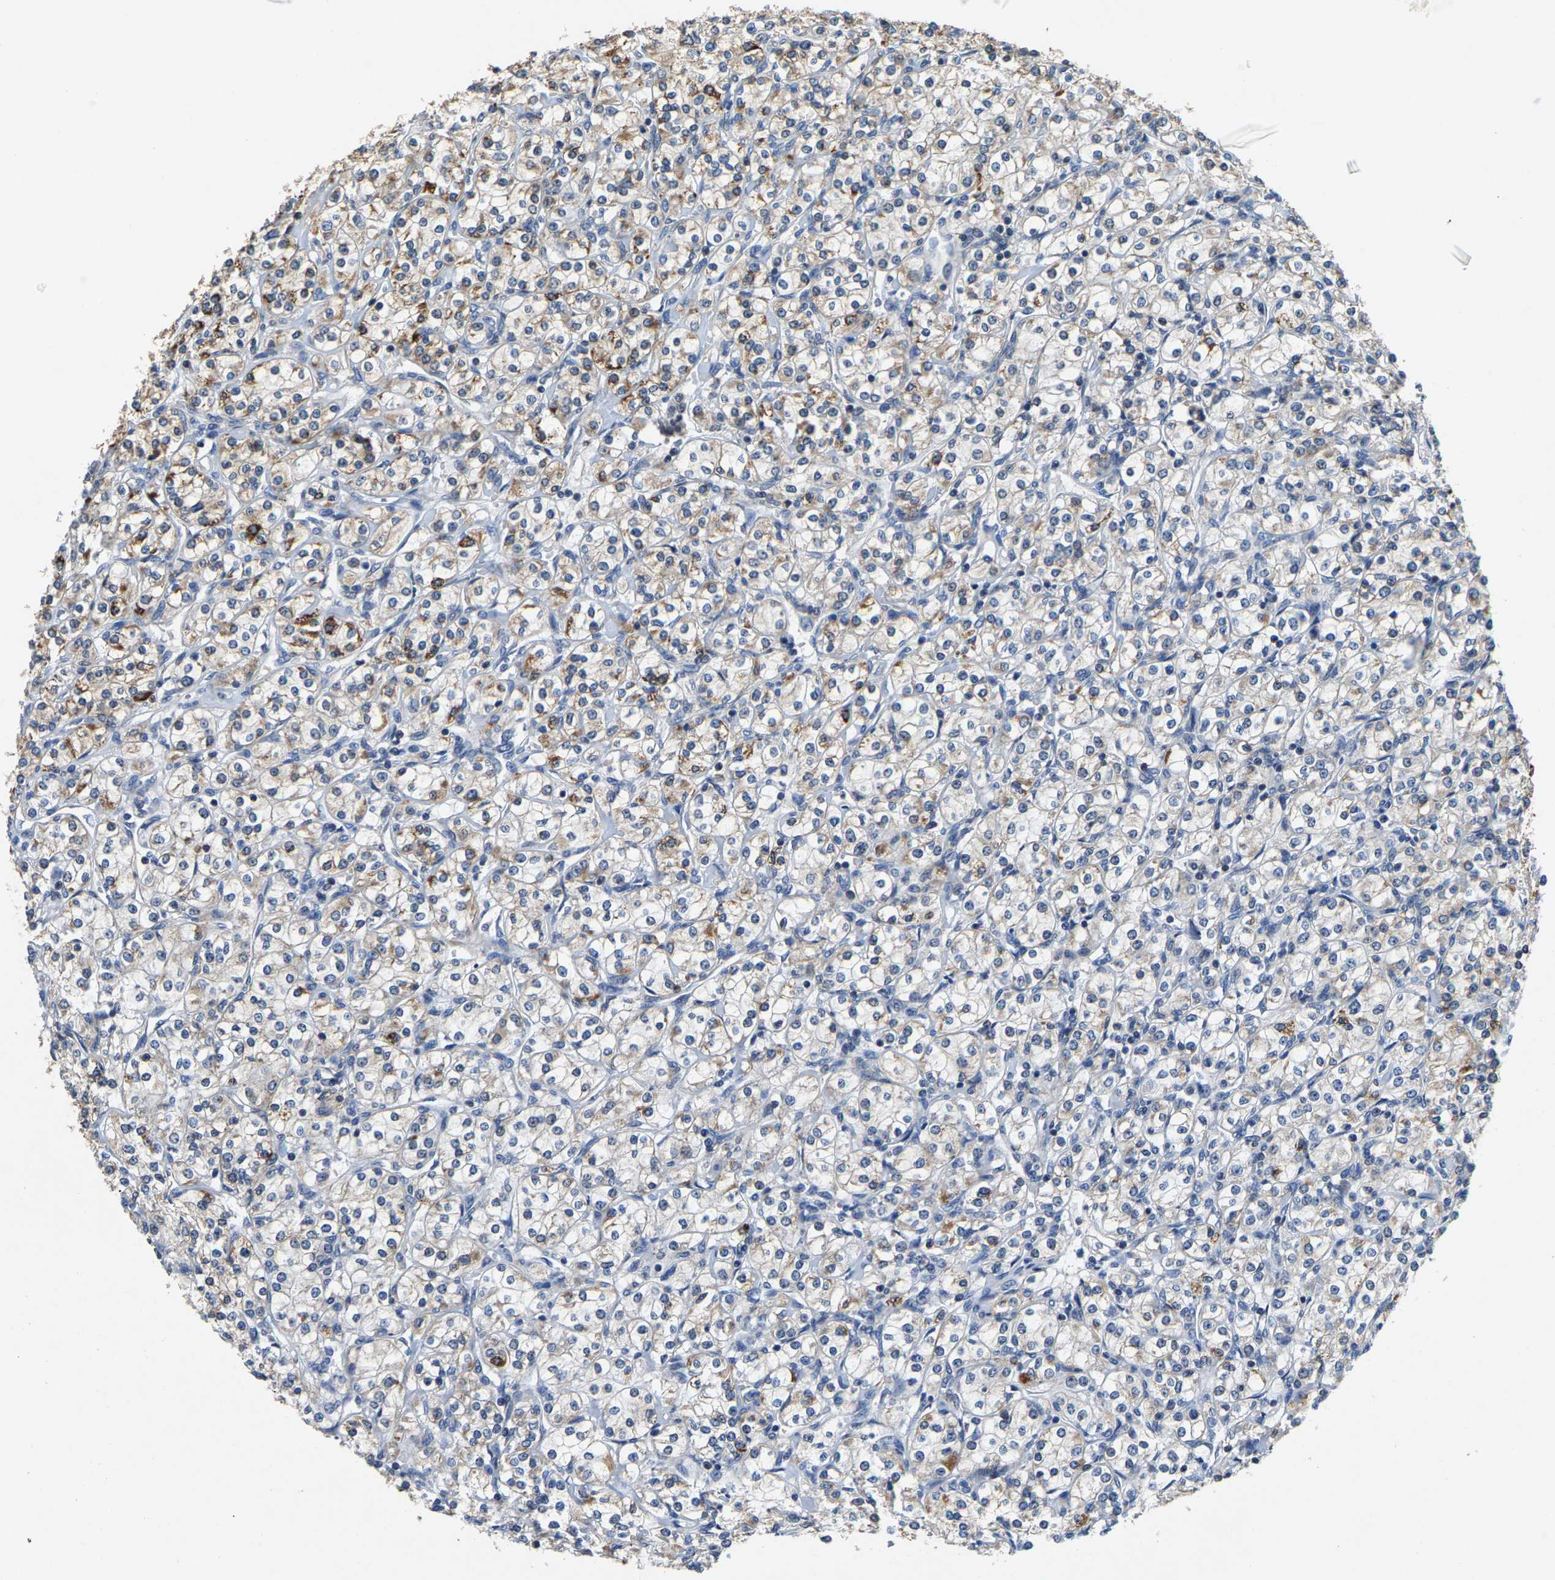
{"staining": {"intensity": "moderate", "quantity": "25%-75%", "location": "cytoplasmic/membranous"}, "tissue": "renal cancer", "cell_type": "Tumor cells", "image_type": "cancer", "snomed": [{"axis": "morphology", "description": "Adenocarcinoma, NOS"}, {"axis": "topography", "description": "Kidney"}], "caption": "Renal adenocarcinoma stained for a protein shows moderate cytoplasmic/membranous positivity in tumor cells.", "gene": "SHMT2", "patient": {"sex": "male", "age": 77}}